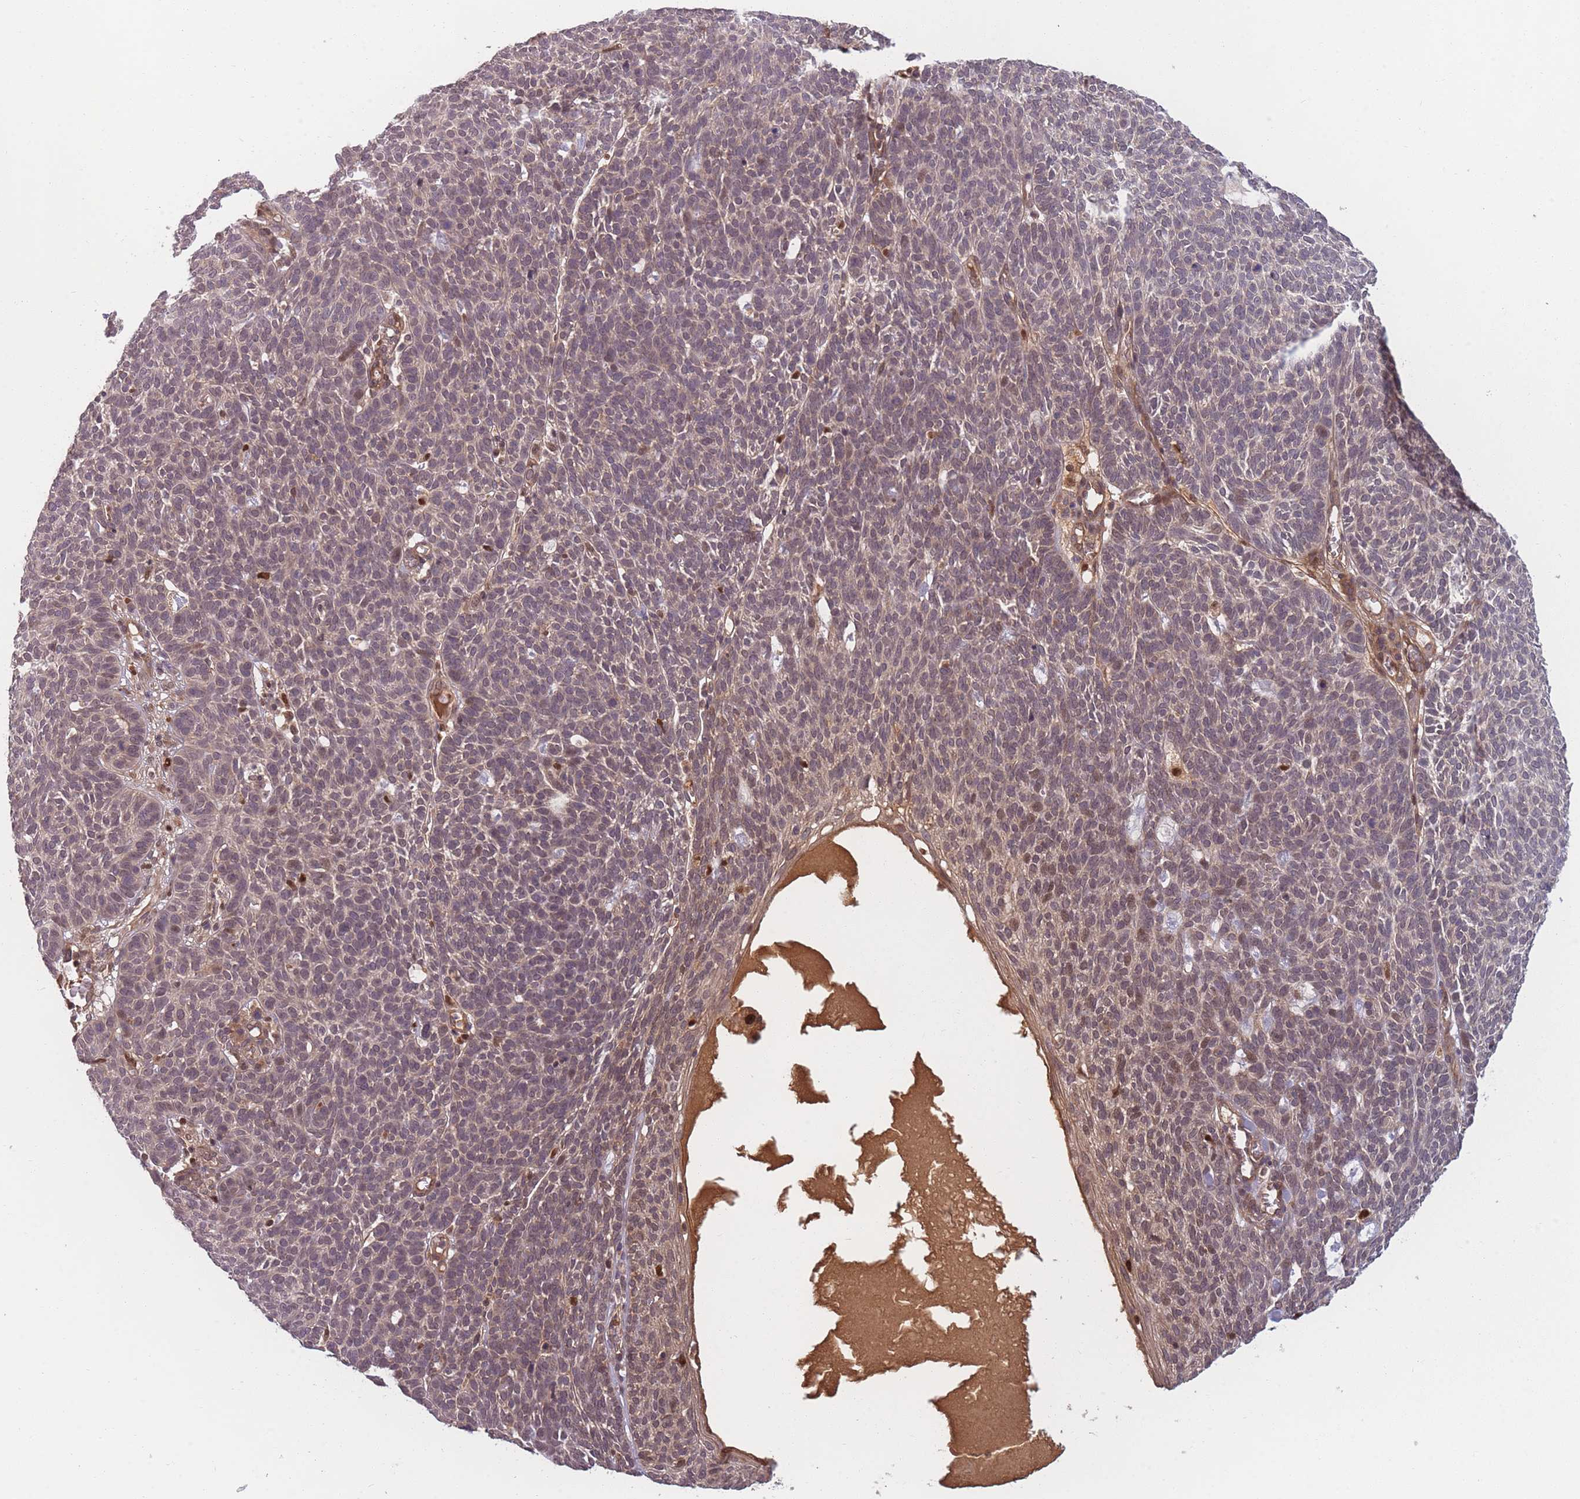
{"staining": {"intensity": "weak", "quantity": ">75%", "location": "cytoplasmic/membranous,nuclear"}, "tissue": "skin cancer", "cell_type": "Tumor cells", "image_type": "cancer", "snomed": [{"axis": "morphology", "description": "Squamous cell carcinoma, NOS"}, {"axis": "topography", "description": "Skin"}], "caption": "This photomicrograph reveals immunohistochemistry staining of skin cancer (squamous cell carcinoma), with low weak cytoplasmic/membranous and nuclear staining in about >75% of tumor cells.", "gene": "FAM153A", "patient": {"sex": "female", "age": 90}}